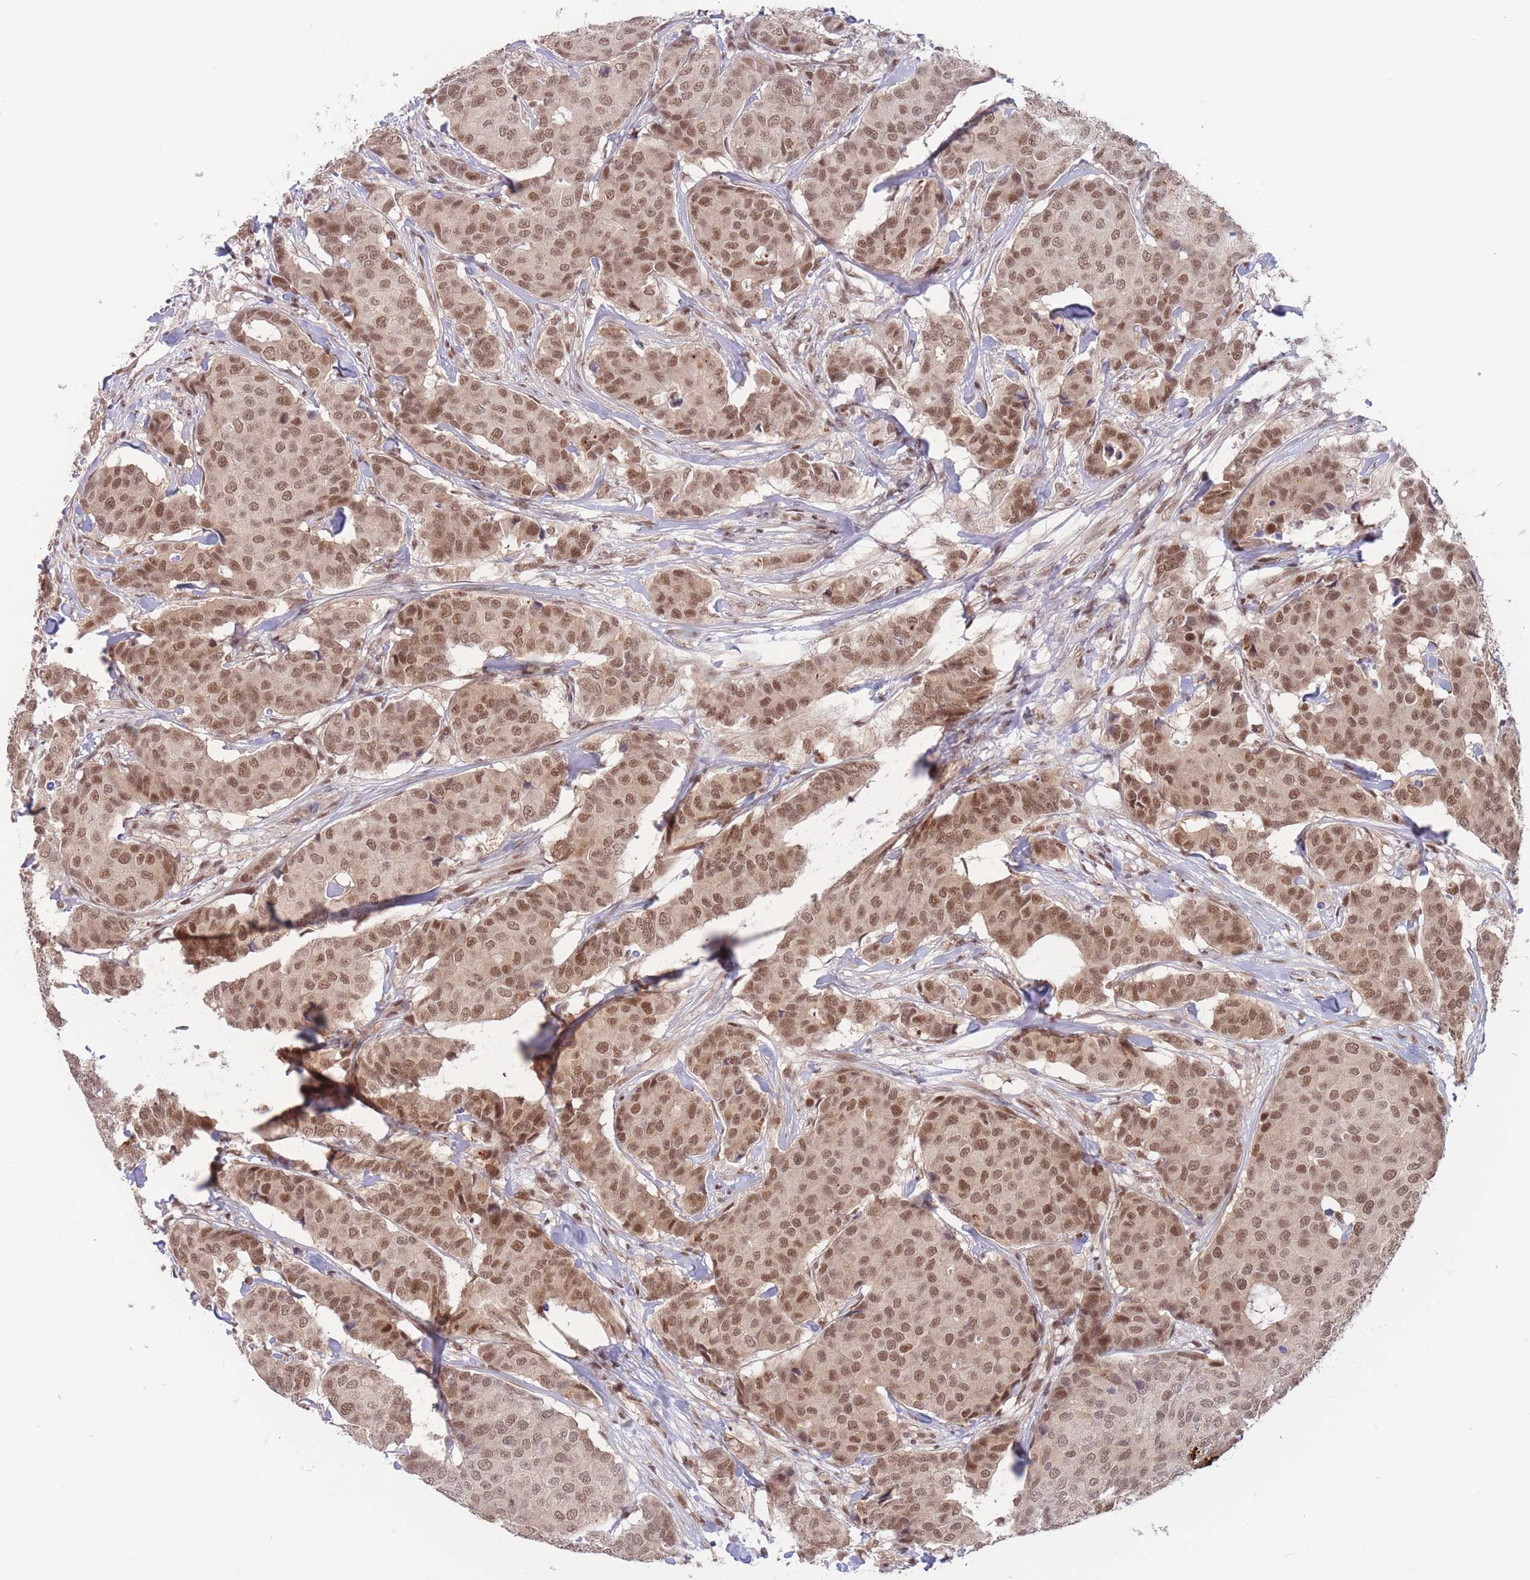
{"staining": {"intensity": "moderate", "quantity": ">75%", "location": "nuclear"}, "tissue": "breast cancer", "cell_type": "Tumor cells", "image_type": "cancer", "snomed": [{"axis": "morphology", "description": "Duct carcinoma"}, {"axis": "topography", "description": "Breast"}], "caption": "Immunohistochemistry histopathology image of neoplastic tissue: breast cancer stained using immunohistochemistry demonstrates medium levels of moderate protein expression localized specifically in the nuclear of tumor cells, appearing as a nuclear brown color.", "gene": "SMAD9", "patient": {"sex": "female", "age": 75}}